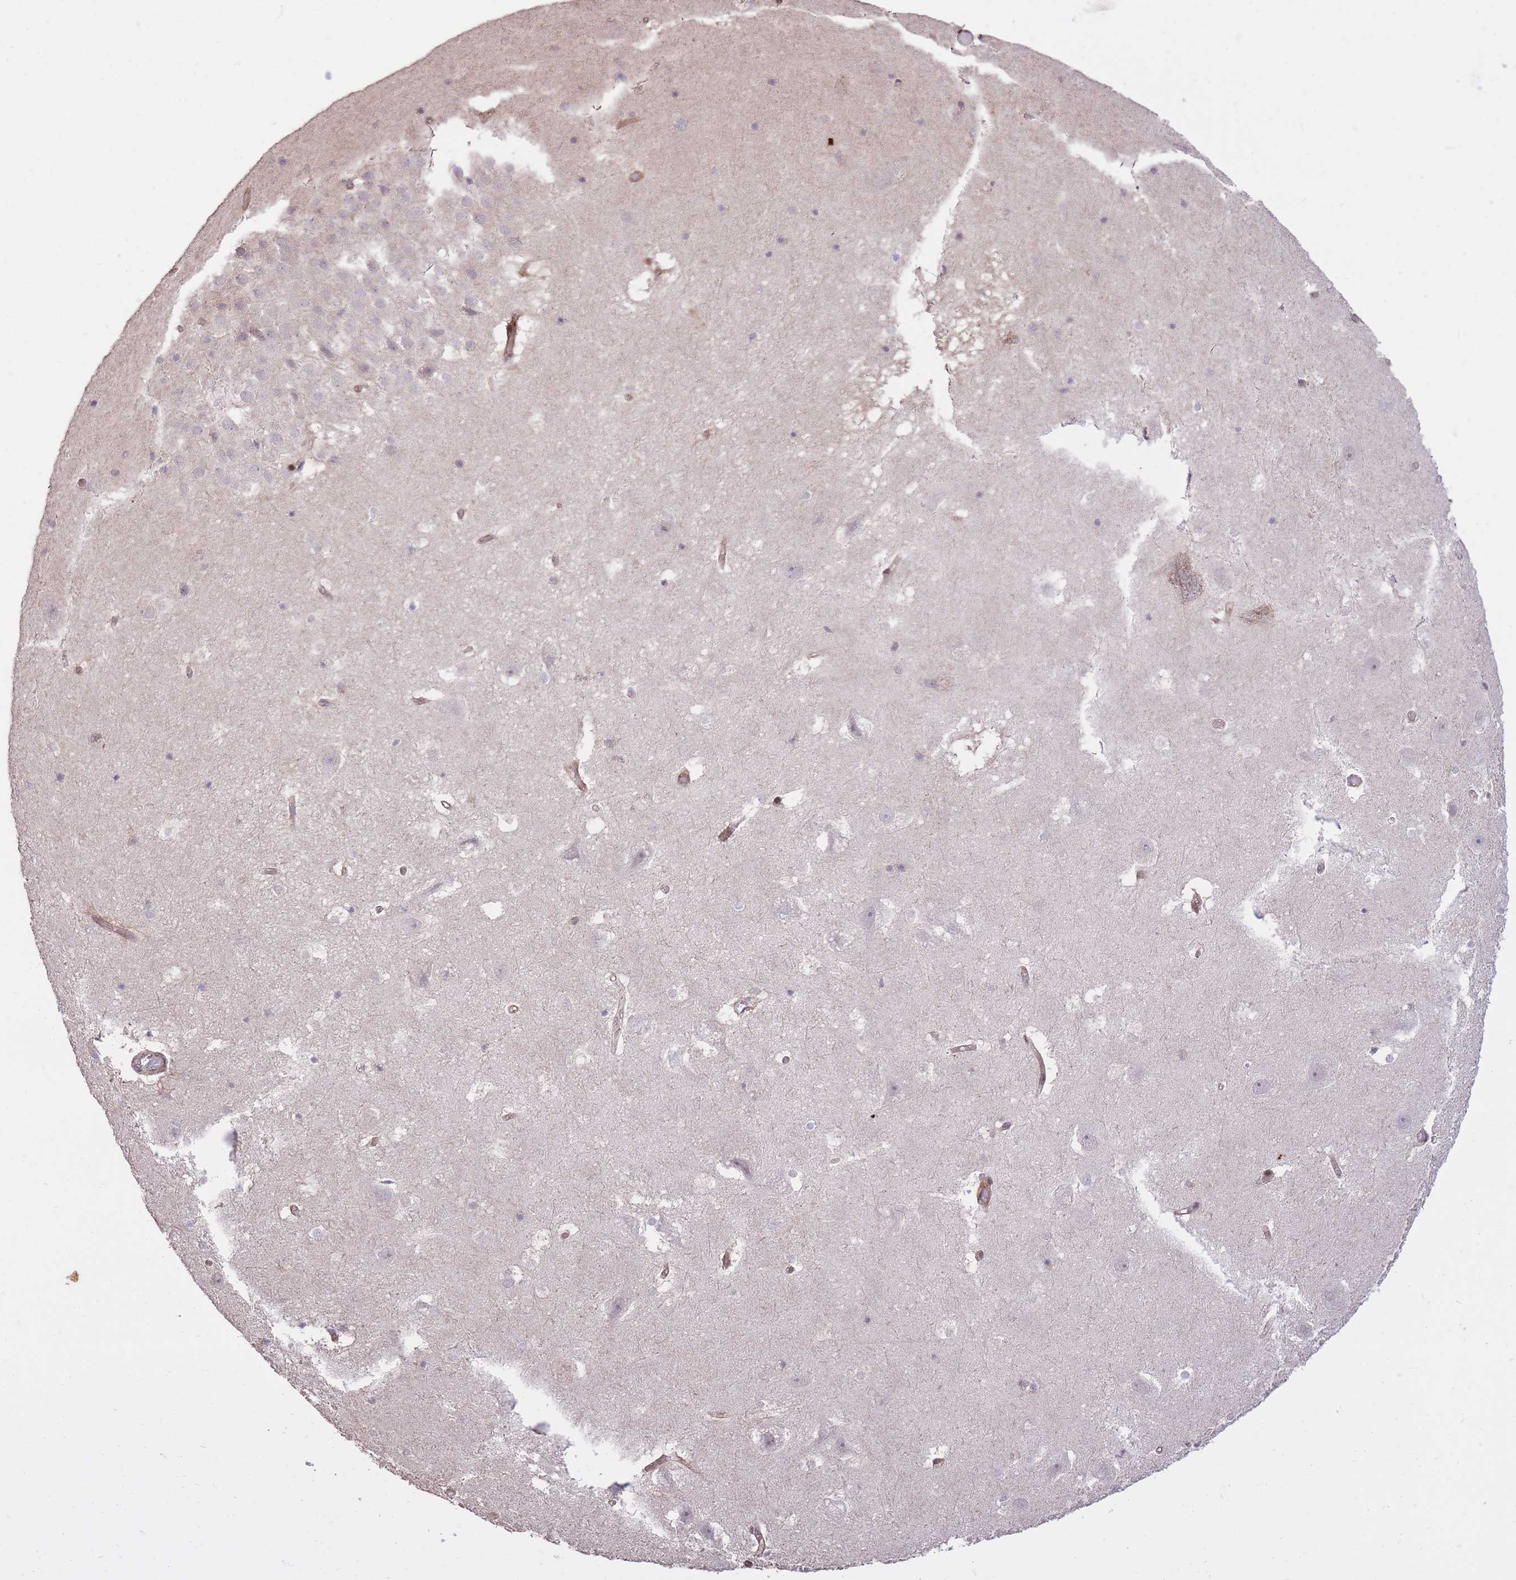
{"staining": {"intensity": "negative", "quantity": "none", "location": "none"}, "tissue": "hippocampus", "cell_type": "Glial cells", "image_type": "normal", "snomed": [{"axis": "morphology", "description": "Normal tissue, NOS"}, {"axis": "topography", "description": "Hippocampus"}], "caption": "Immunohistochemical staining of benign human hippocampus displays no significant positivity in glial cells.", "gene": "PLD1", "patient": {"sex": "female", "age": 52}}